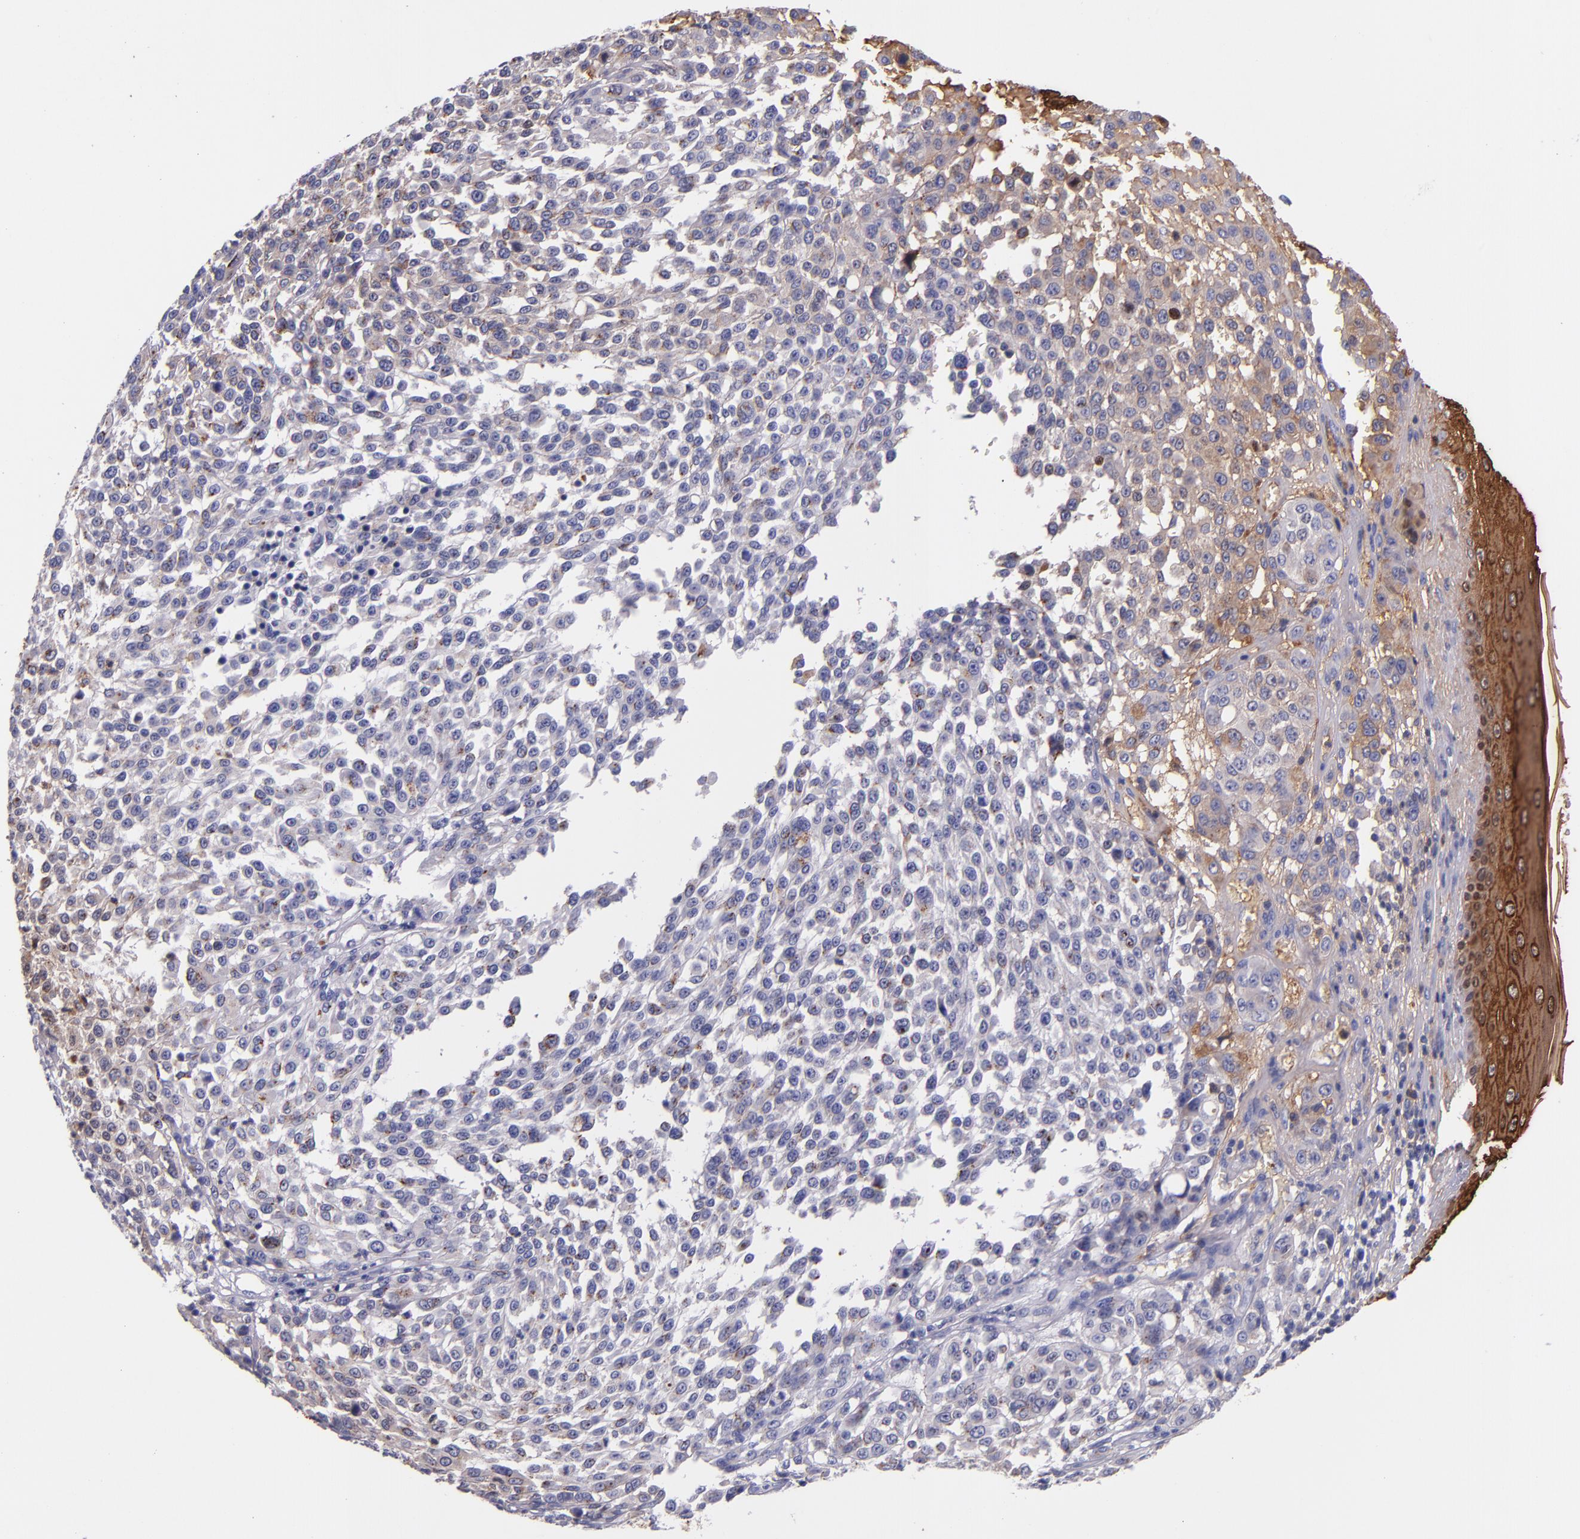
{"staining": {"intensity": "negative", "quantity": "none", "location": "none"}, "tissue": "melanoma", "cell_type": "Tumor cells", "image_type": "cancer", "snomed": [{"axis": "morphology", "description": "Malignant melanoma, NOS"}, {"axis": "topography", "description": "Skin"}], "caption": "There is no significant expression in tumor cells of malignant melanoma.", "gene": "IVL", "patient": {"sex": "female", "age": 49}}